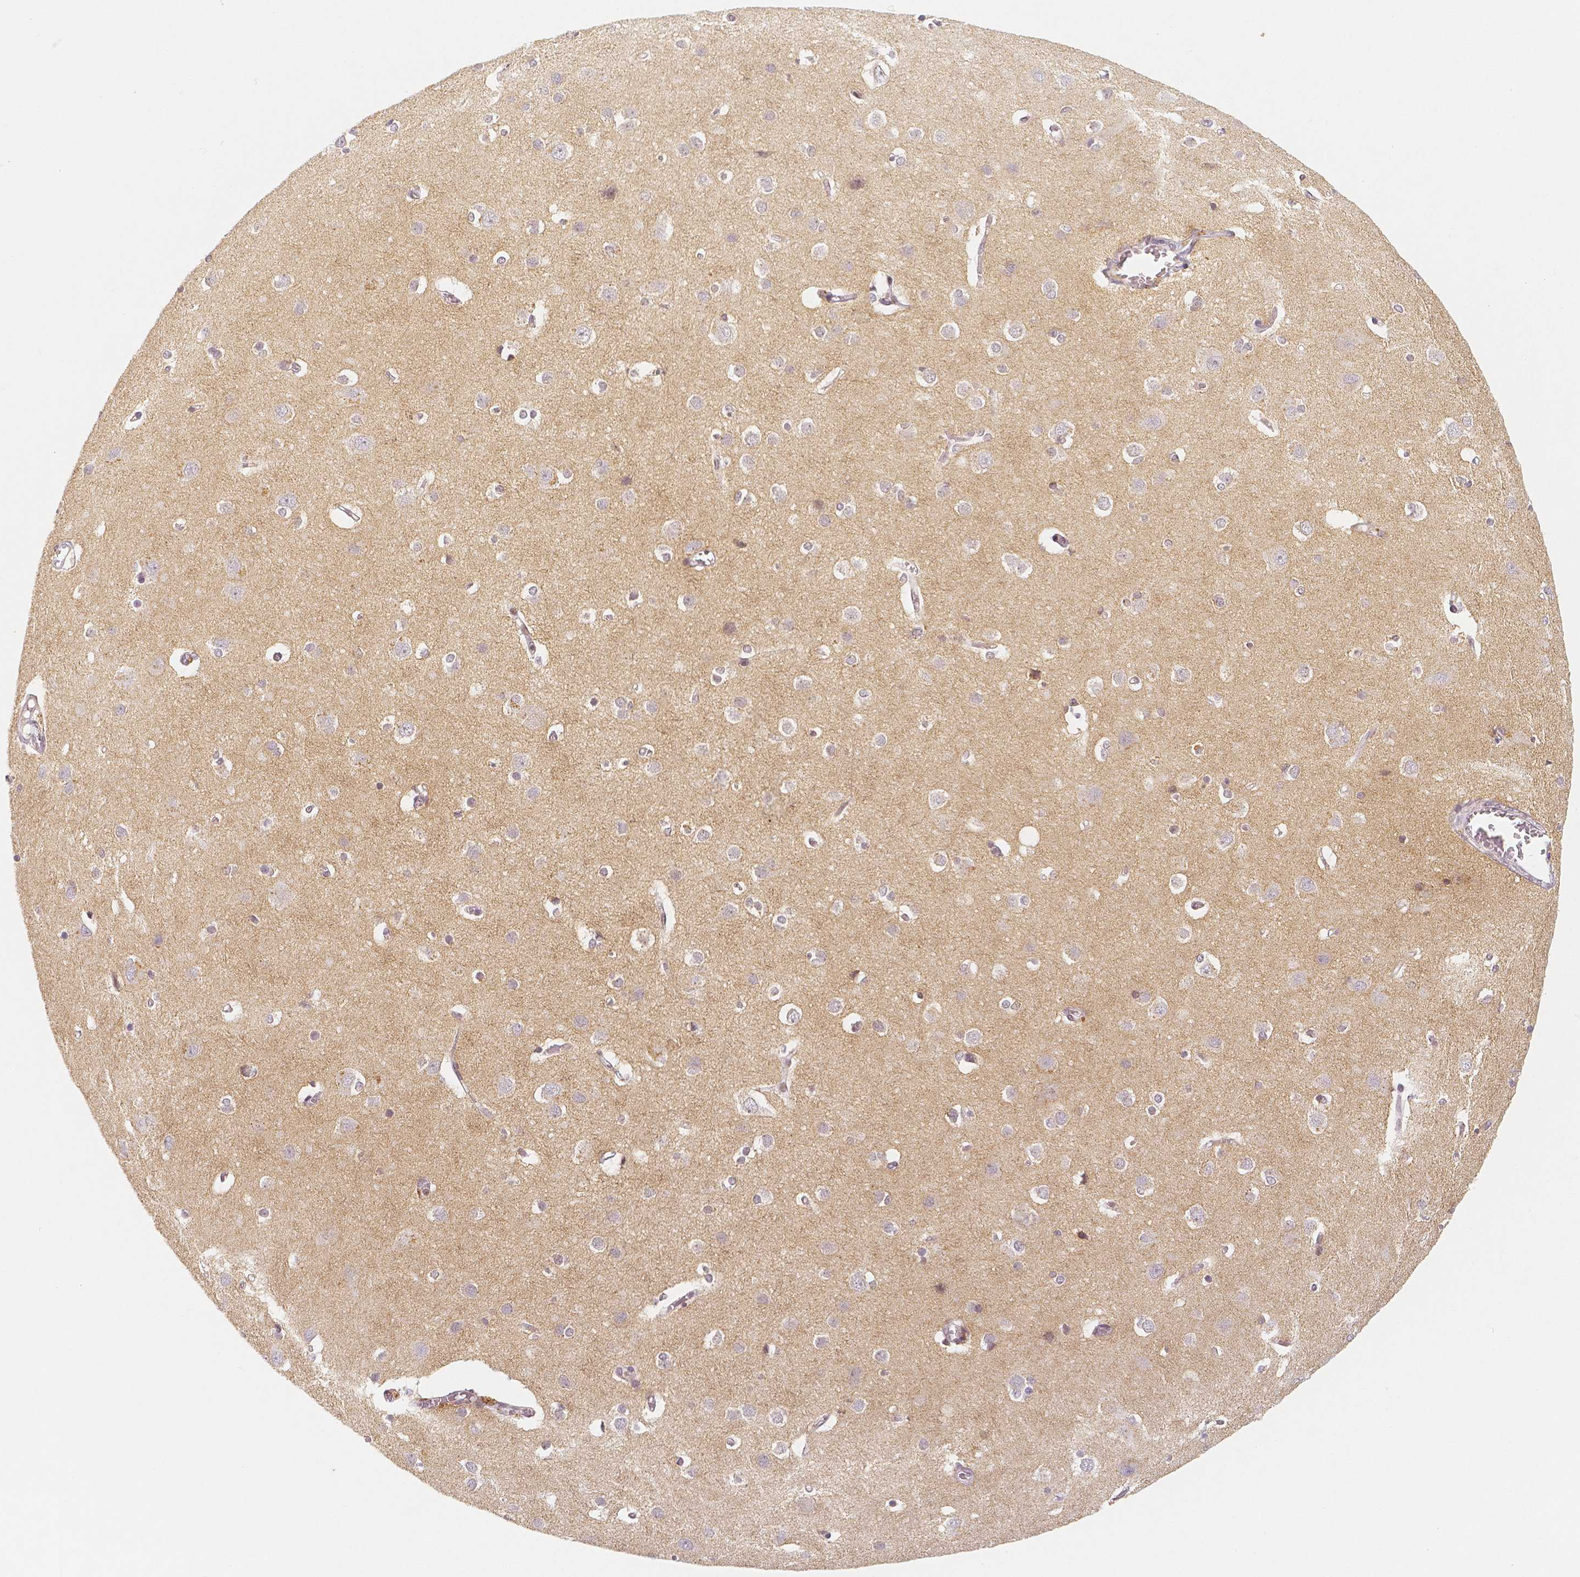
{"staining": {"intensity": "negative", "quantity": "none", "location": "none"}, "tissue": "cerebral cortex", "cell_type": "Endothelial cells", "image_type": "normal", "snomed": [{"axis": "morphology", "description": "Normal tissue, NOS"}, {"axis": "topography", "description": "Cerebral cortex"}], "caption": "High magnification brightfield microscopy of benign cerebral cortex stained with DAB (3,3'-diaminobenzidine) (brown) and counterstained with hematoxylin (blue): endothelial cells show no significant expression.", "gene": "THY1", "patient": {"sex": "male", "age": 37}}